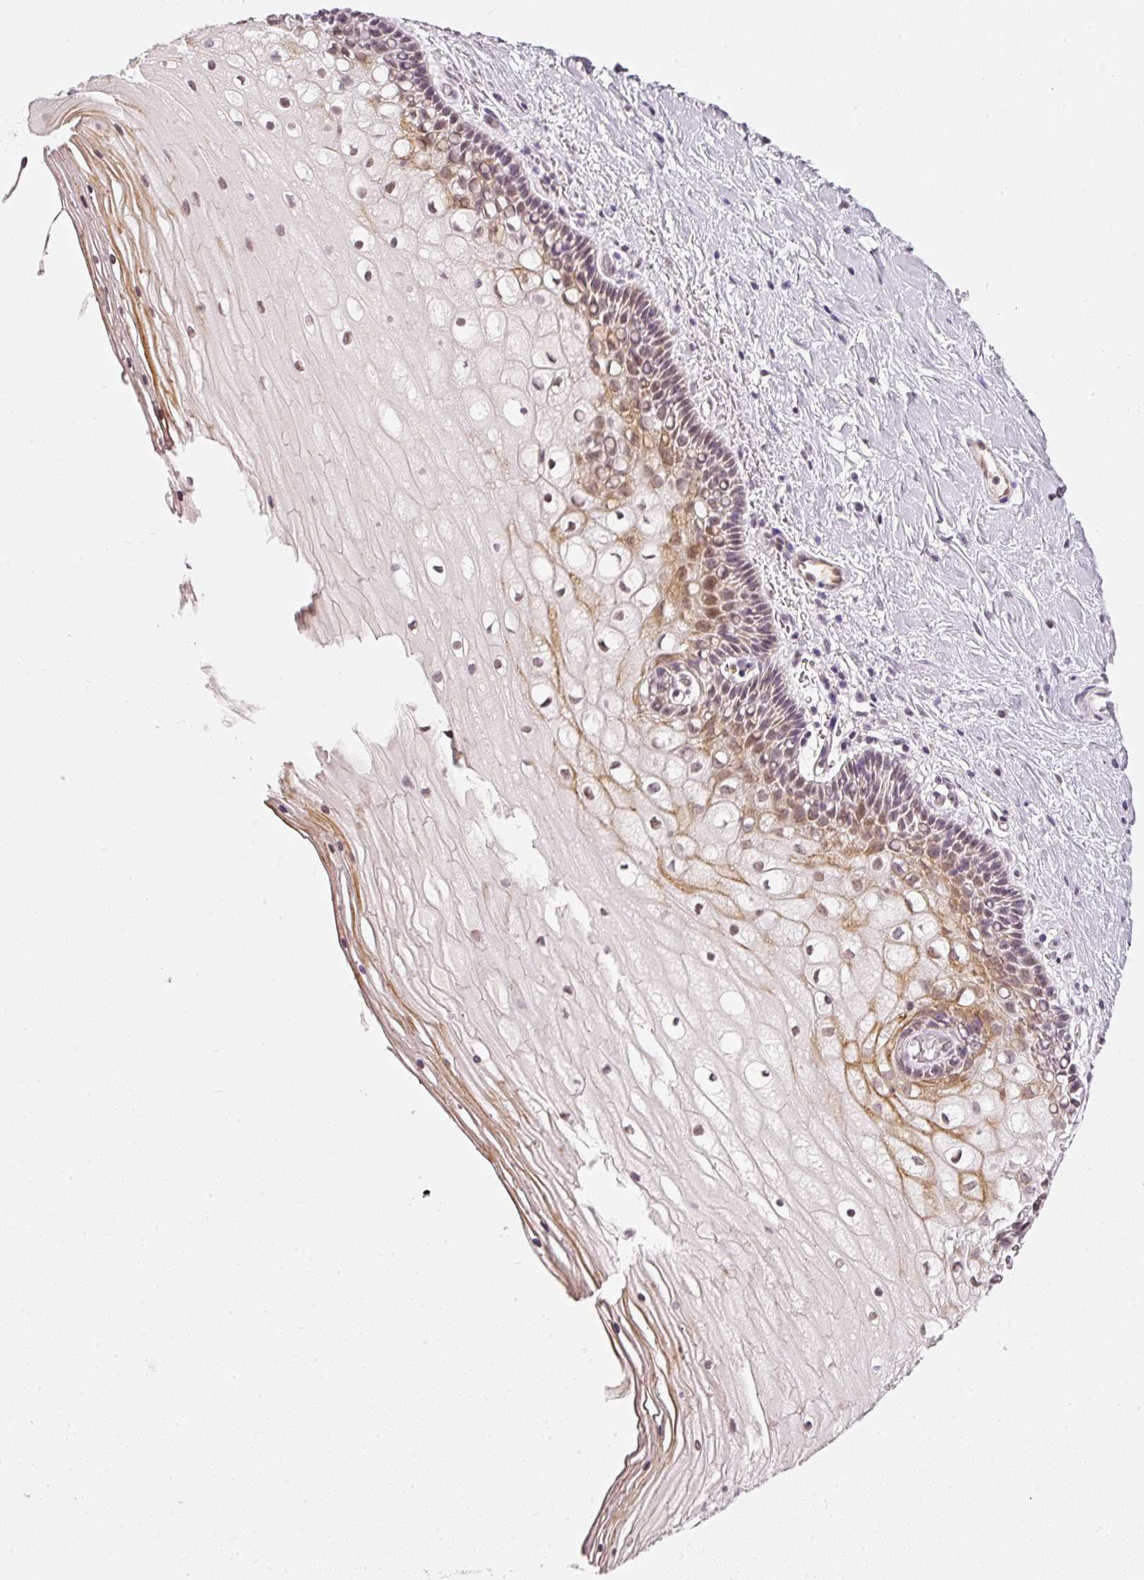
{"staining": {"intensity": "weak", "quantity": "25%-75%", "location": "cytoplasmic/membranous"}, "tissue": "cervix", "cell_type": "Glandular cells", "image_type": "normal", "snomed": [{"axis": "morphology", "description": "Normal tissue, NOS"}, {"axis": "topography", "description": "Cervix"}], "caption": "Protein staining displays weak cytoplasmic/membranous staining in about 25%-75% of glandular cells in unremarkable cervix.", "gene": "NRDE2", "patient": {"sex": "female", "age": 36}}